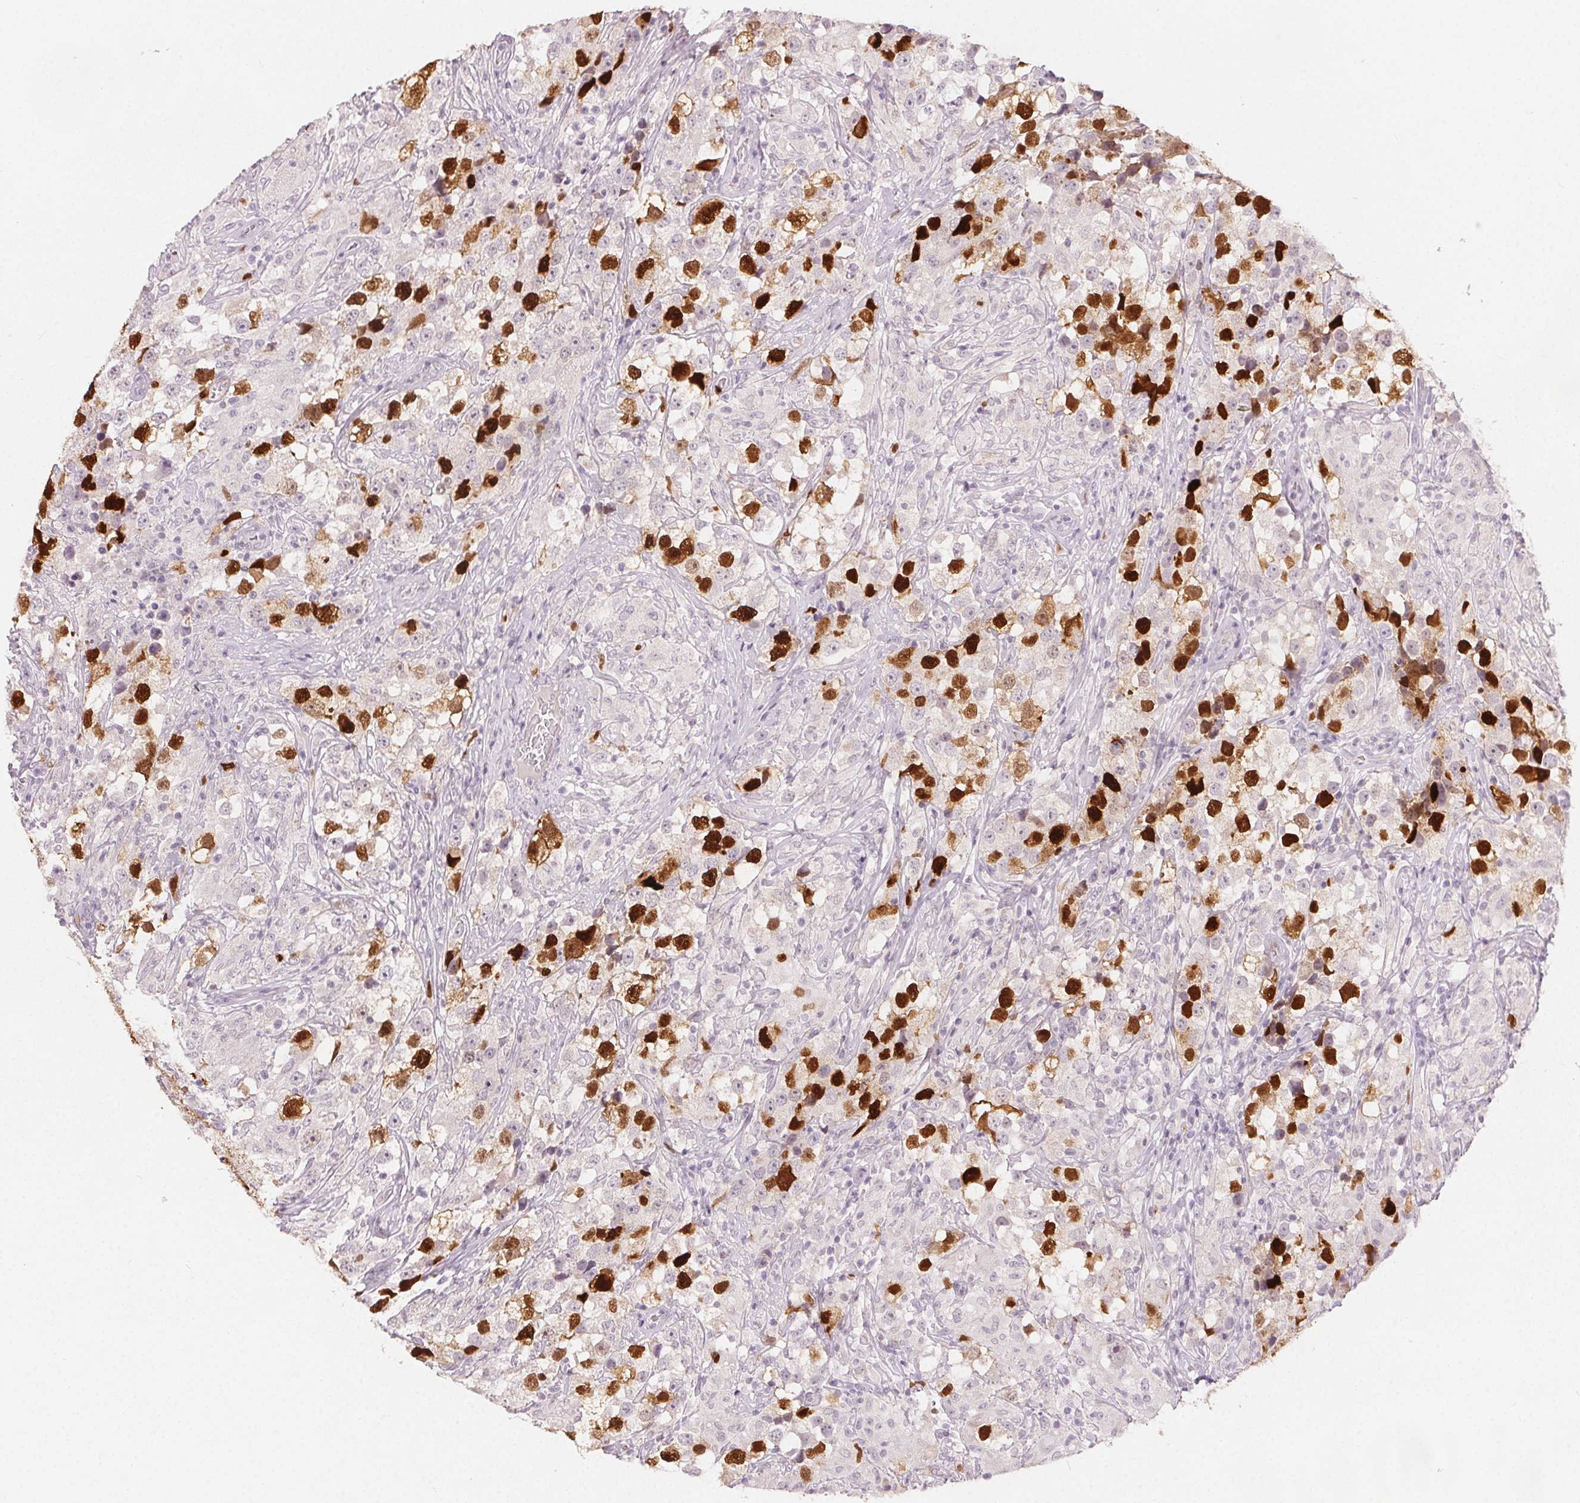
{"staining": {"intensity": "strong", "quantity": "25%-75%", "location": "nuclear"}, "tissue": "testis cancer", "cell_type": "Tumor cells", "image_type": "cancer", "snomed": [{"axis": "morphology", "description": "Seminoma, NOS"}, {"axis": "topography", "description": "Testis"}], "caption": "Immunohistochemistry (IHC) histopathology image of neoplastic tissue: testis cancer stained using immunohistochemistry demonstrates high levels of strong protein expression localized specifically in the nuclear of tumor cells, appearing as a nuclear brown color.", "gene": "ANLN", "patient": {"sex": "male", "age": 46}}